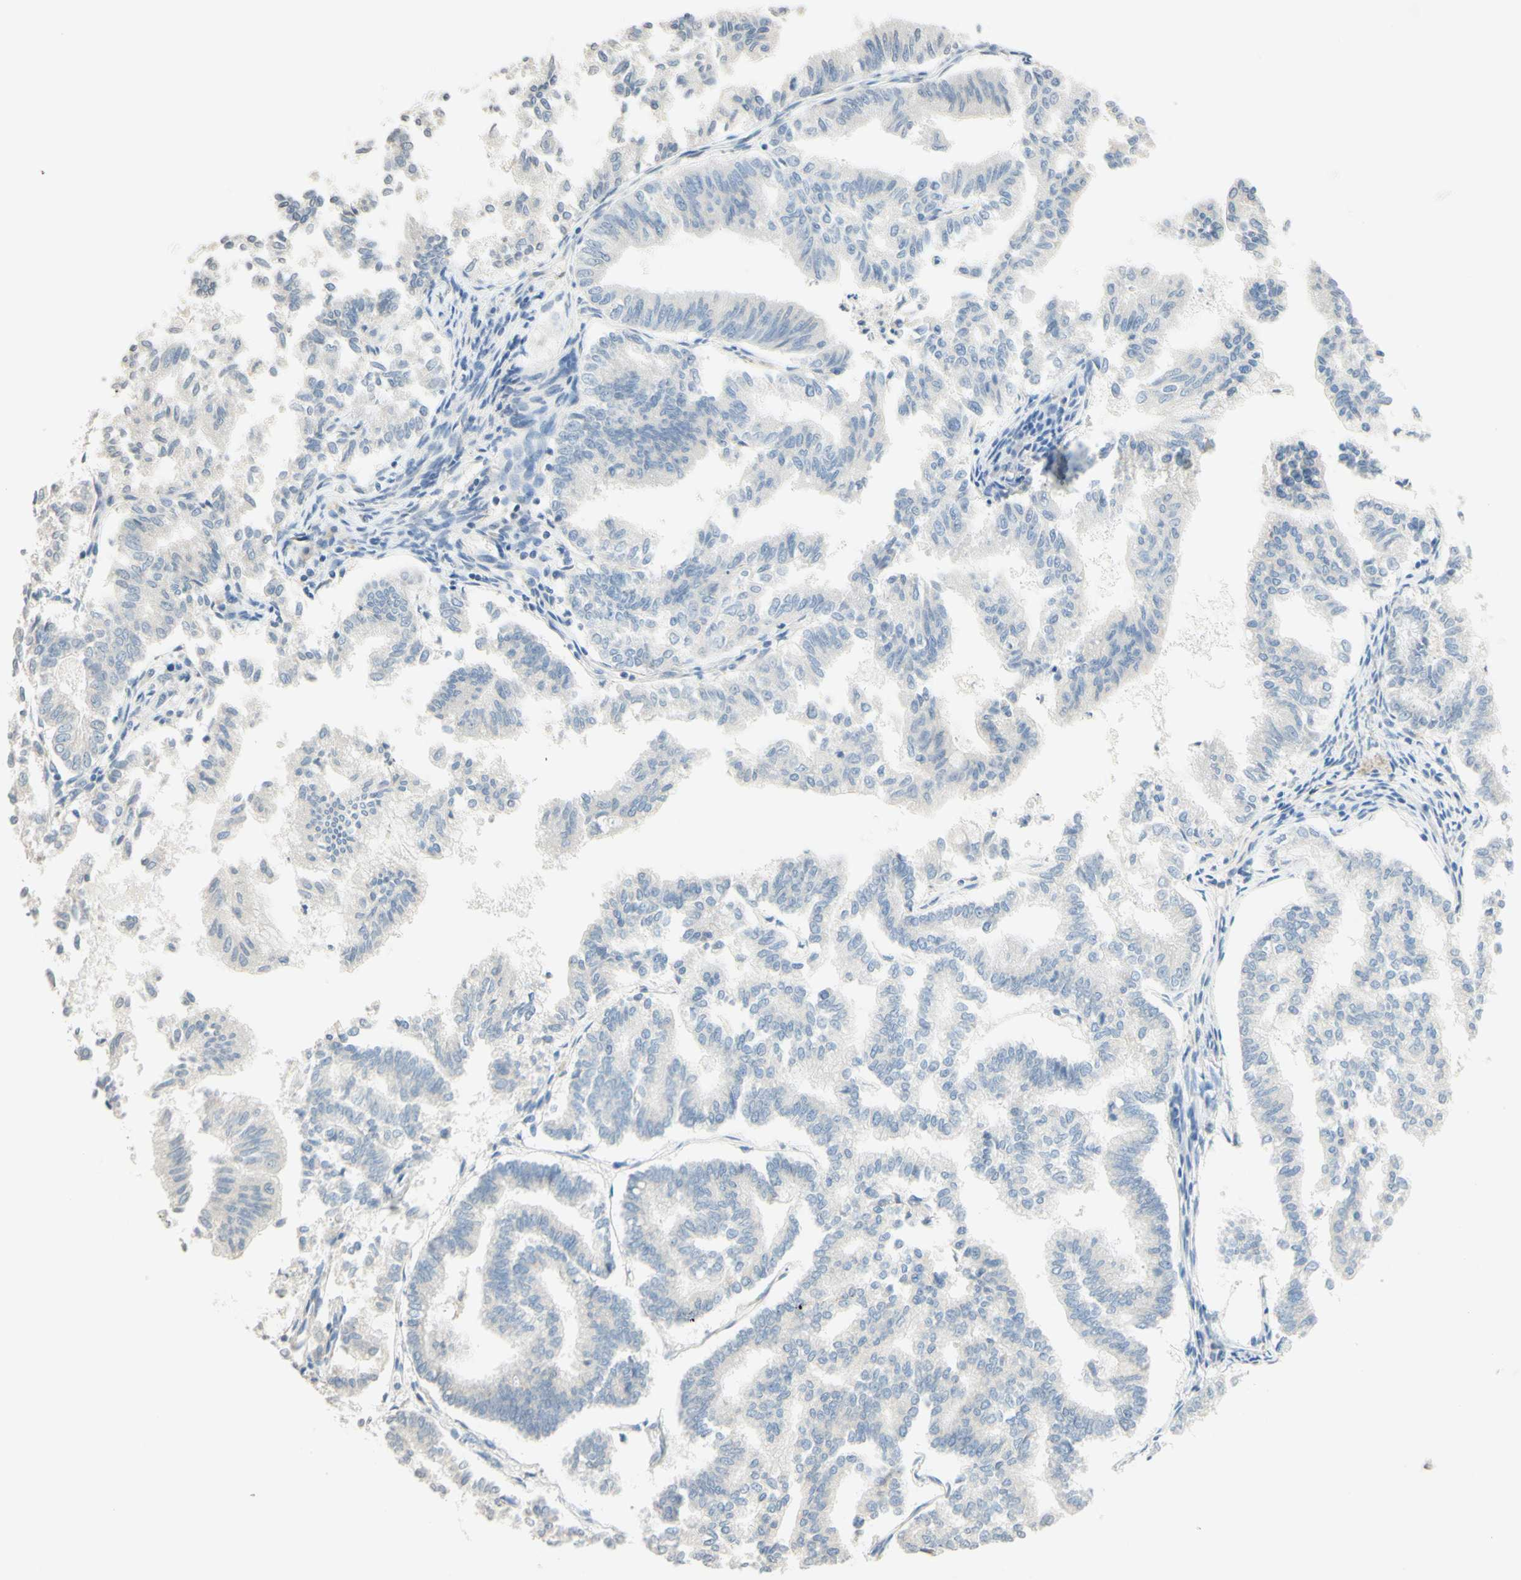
{"staining": {"intensity": "negative", "quantity": "none", "location": "none"}, "tissue": "endometrial cancer", "cell_type": "Tumor cells", "image_type": "cancer", "snomed": [{"axis": "morphology", "description": "Necrosis, NOS"}, {"axis": "morphology", "description": "Adenocarcinoma, NOS"}, {"axis": "topography", "description": "Endometrium"}], "caption": "A histopathology image of endometrial cancer stained for a protein reveals no brown staining in tumor cells.", "gene": "MAG", "patient": {"sex": "female", "age": 79}}